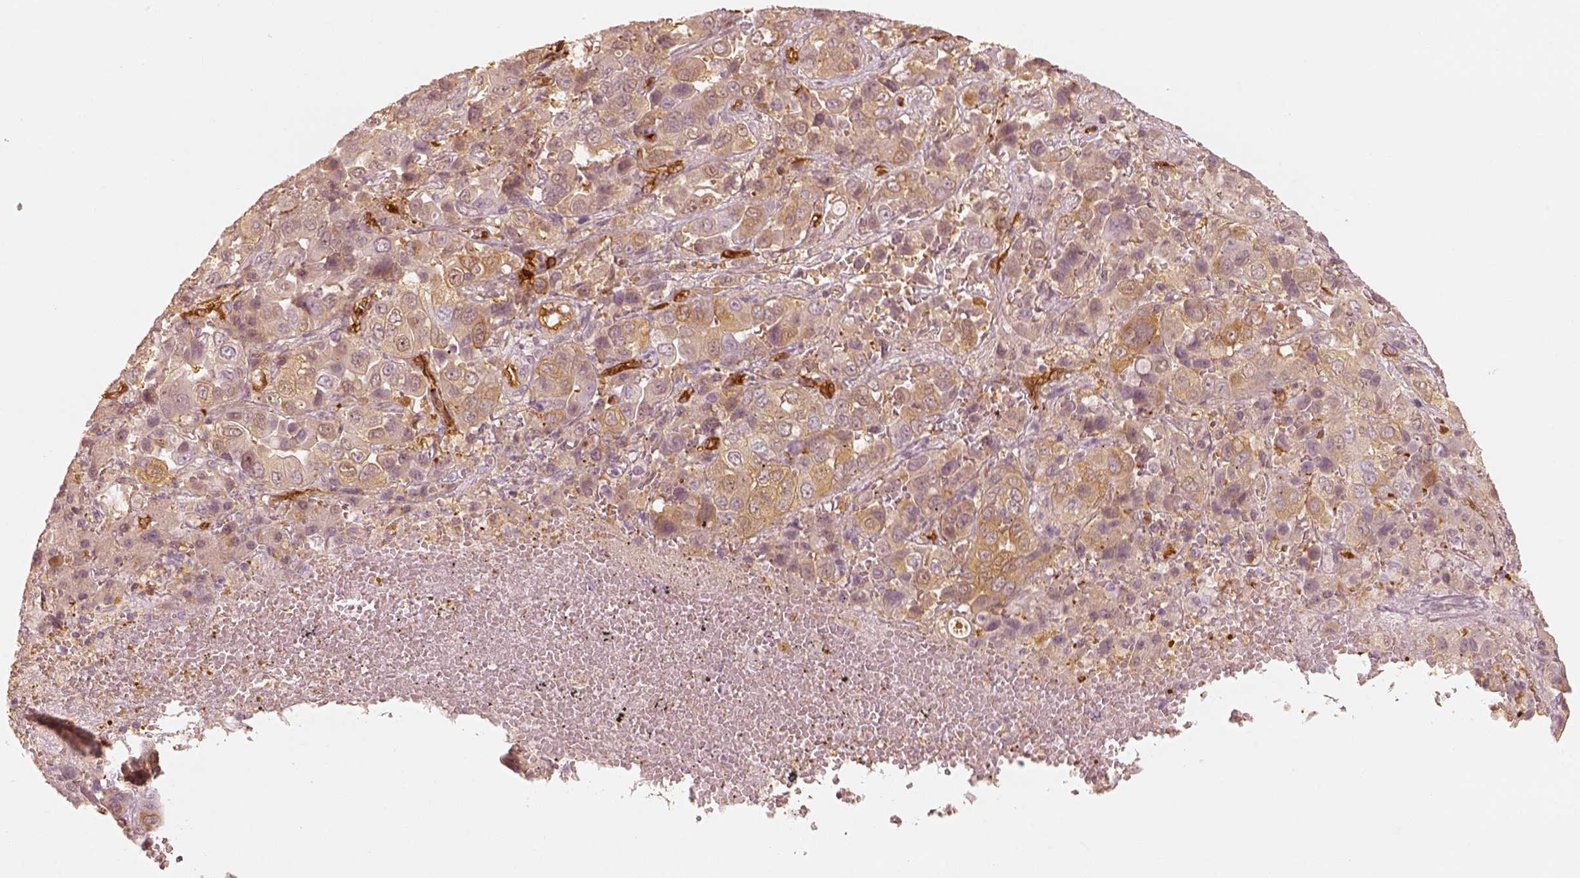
{"staining": {"intensity": "weak", "quantity": ">75%", "location": "cytoplasmic/membranous"}, "tissue": "liver cancer", "cell_type": "Tumor cells", "image_type": "cancer", "snomed": [{"axis": "morphology", "description": "Cholangiocarcinoma"}, {"axis": "topography", "description": "Liver"}], "caption": "High-magnification brightfield microscopy of liver cholangiocarcinoma stained with DAB (brown) and counterstained with hematoxylin (blue). tumor cells exhibit weak cytoplasmic/membranous positivity is present in approximately>75% of cells.", "gene": "FSCN1", "patient": {"sex": "female", "age": 52}}